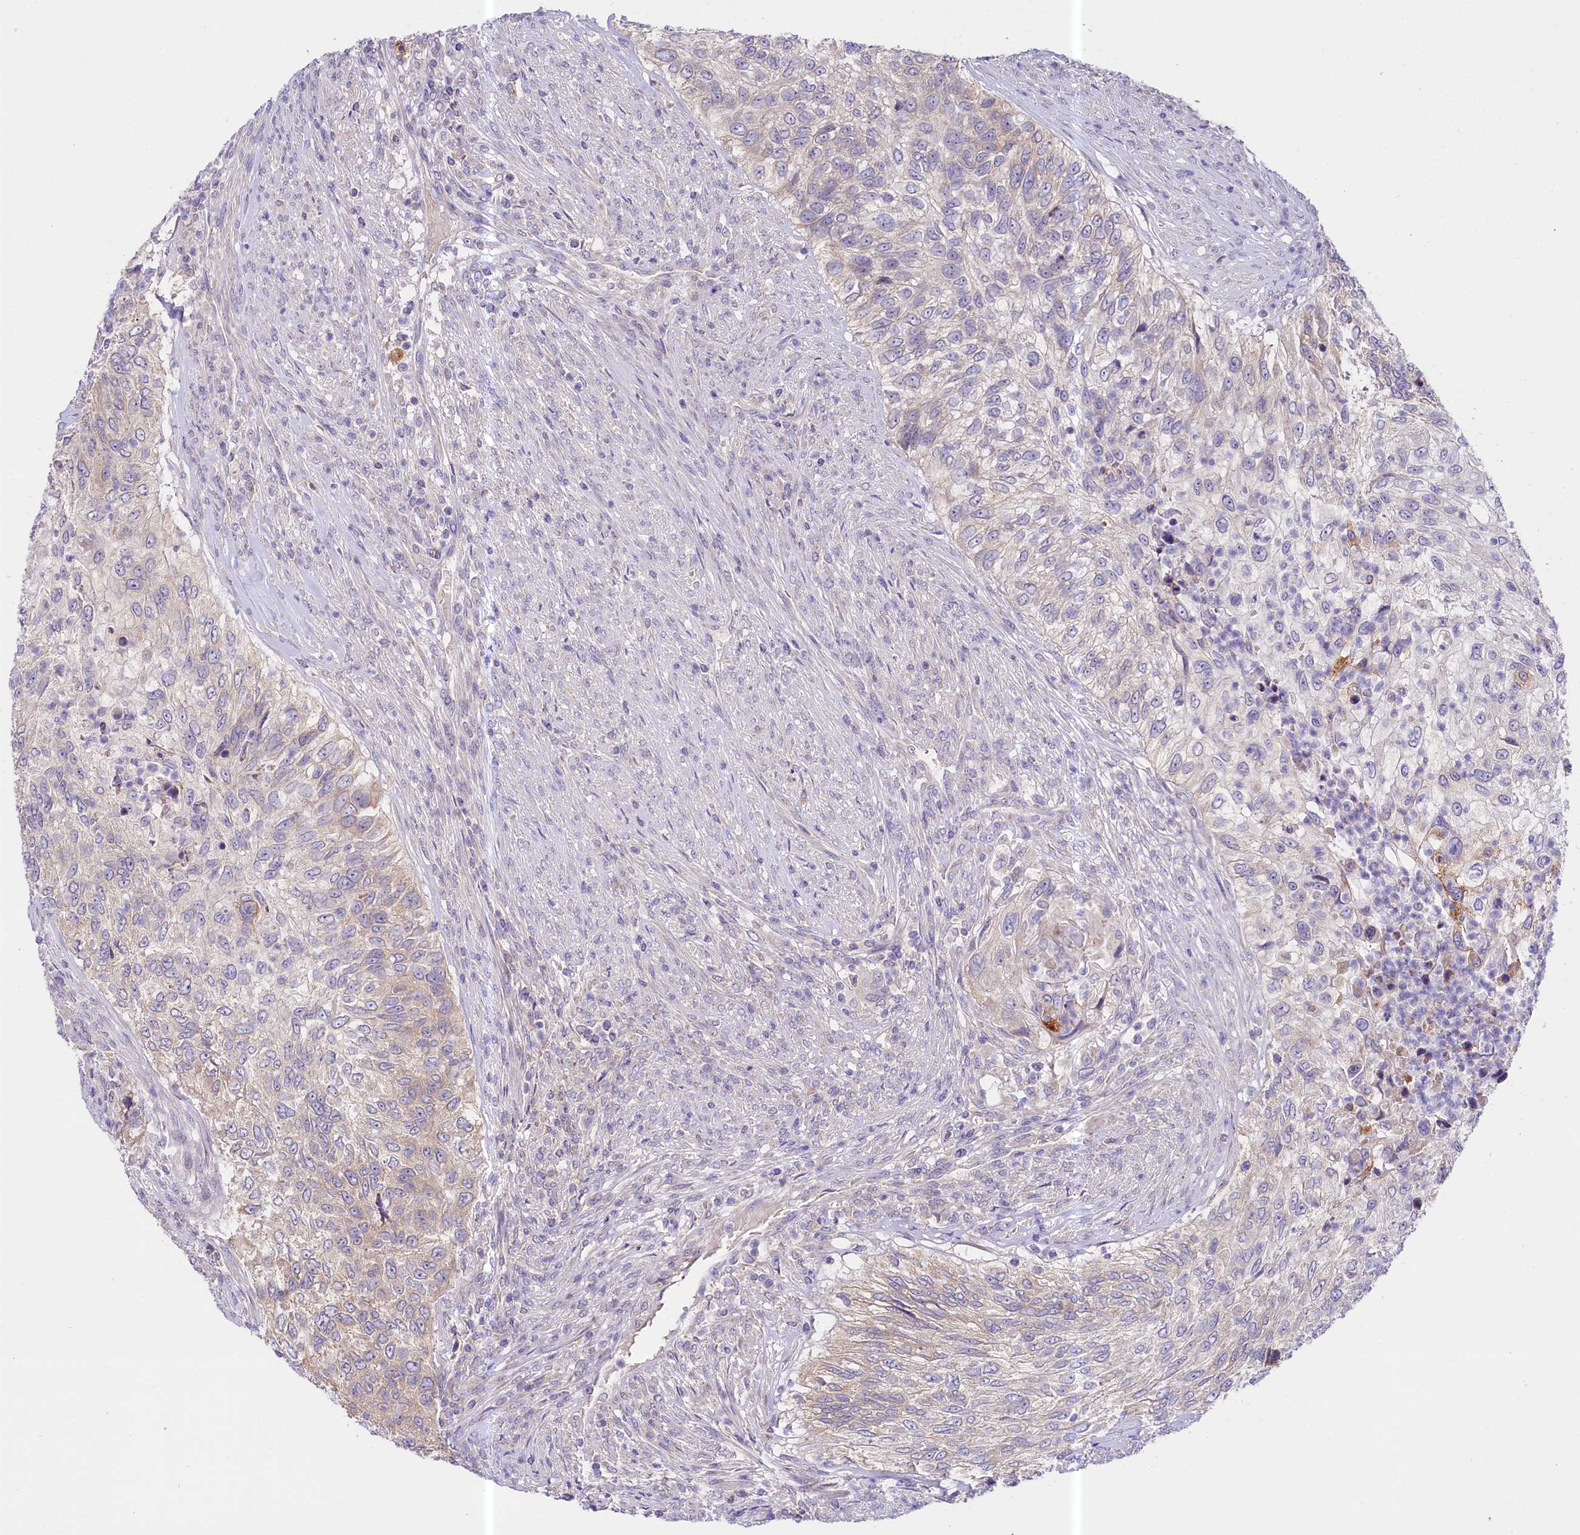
{"staining": {"intensity": "weak", "quantity": "25%-75%", "location": "cytoplasmic/membranous"}, "tissue": "urothelial cancer", "cell_type": "Tumor cells", "image_type": "cancer", "snomed": [{"axis": "morphology", "description": "Urothelial carcinoma, High grade"}, {"axis": "topography", "description": "Urinary bladder"}], "caption": "Urothelial cancer tissue shows weak cytoplasmic/membranous expression in approximately 25%-75% of tumor cells, visualized by immunohistochemistry. The staining was performed using DAB (3,3'-diaminobenzidine), with brown indicating positive protein expression. Nuclei are stained blue with hematoxylin.", "gene": "CEP295", "patient": {"sex": "female", "age": 60}}